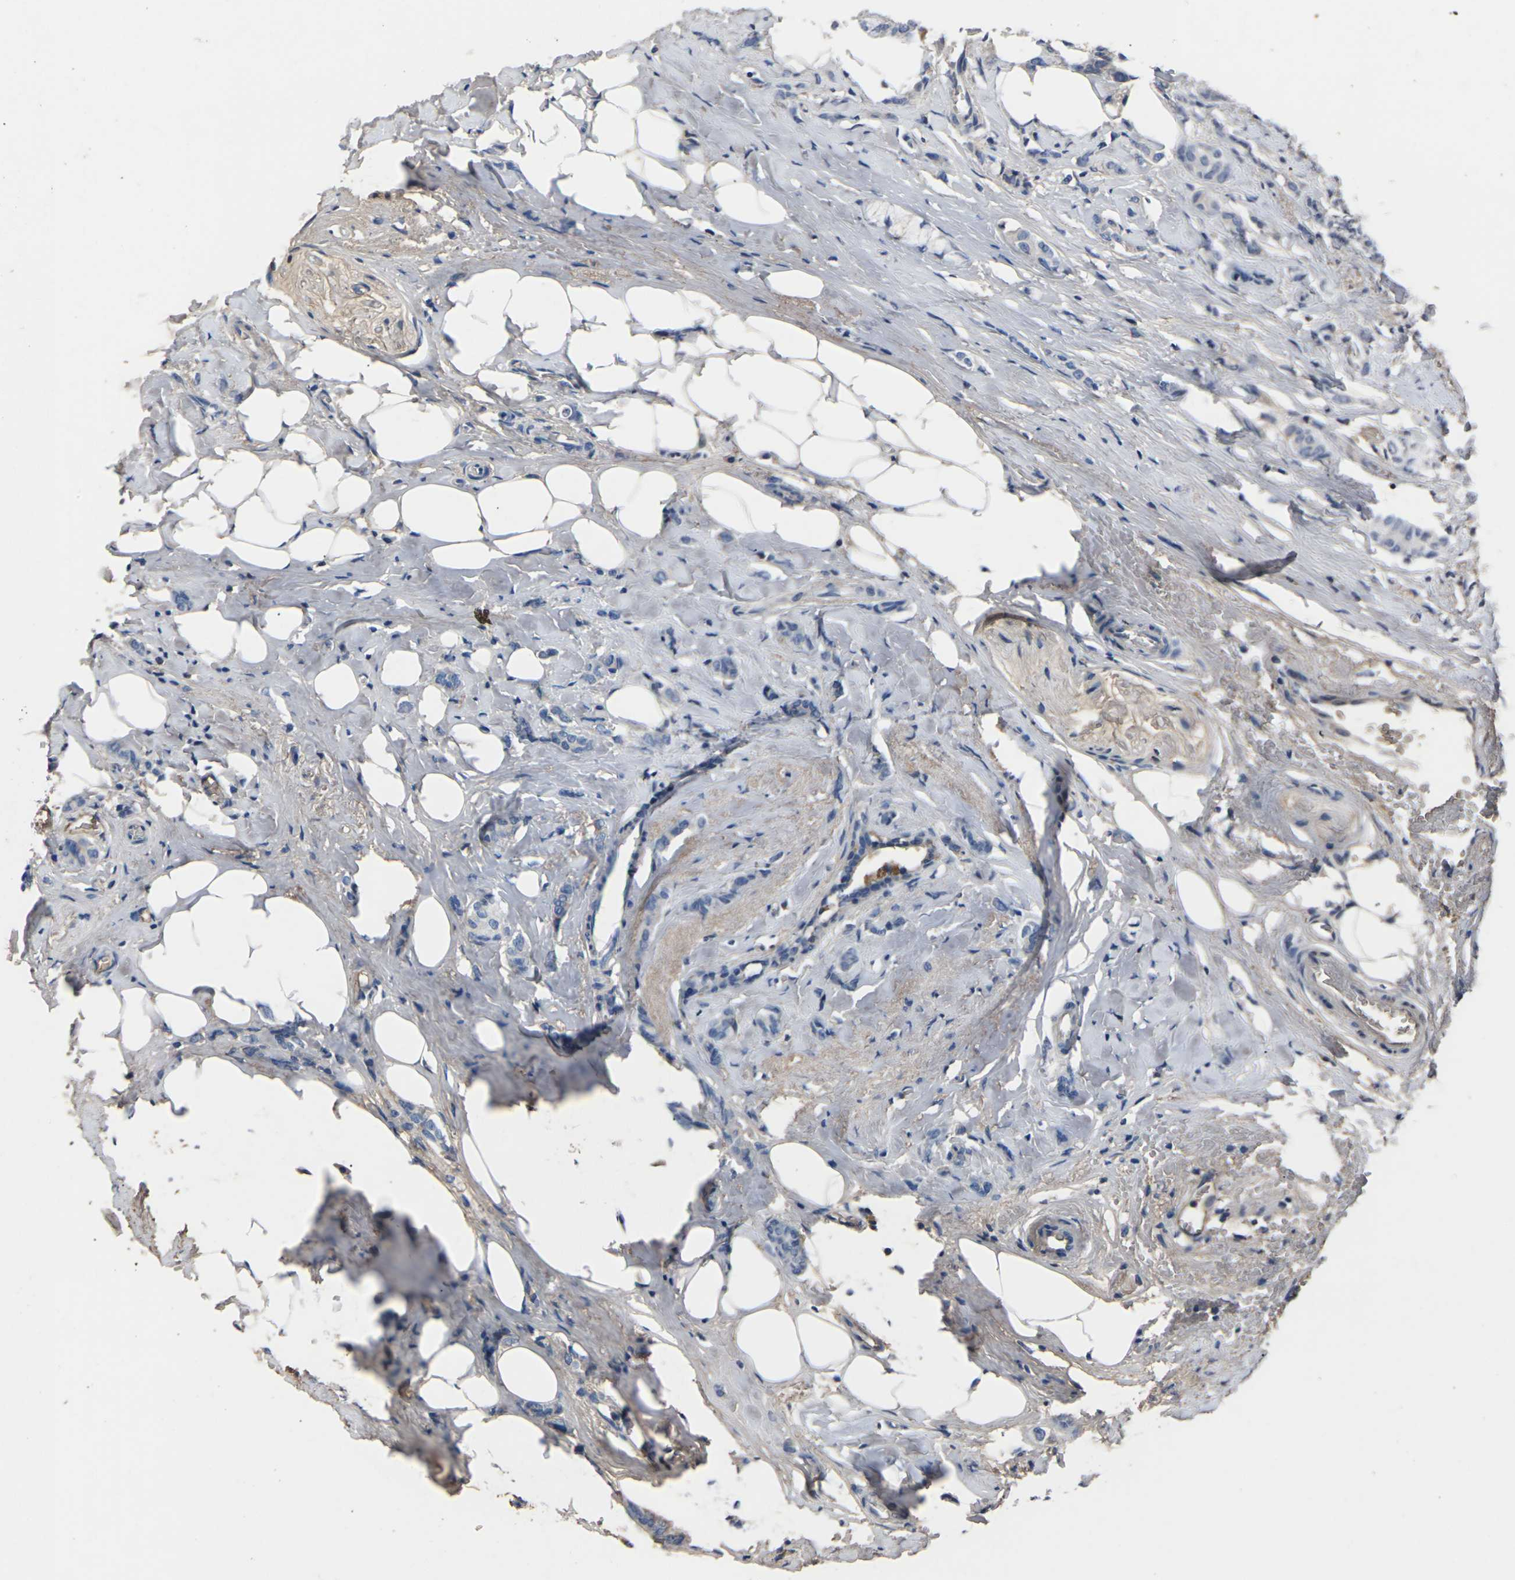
{"staining": {"intensity": "negative", "quantity": "none", "location": "none"}, "tissue": "breast cancer", "cell_type": "Tumor cells", "image_type": "cancer", "snomed": [{"axis": "morphology", "description": "Lobular carcinoma"}, {"axis": "topography", "description": "Breast"}], "caption": "This is an immunohistochemistry image of breast lobular carcinoma. There is no positivity in tumor cells.", "gene": "LEP", "patient": {"sex": "female", "age": 60}}